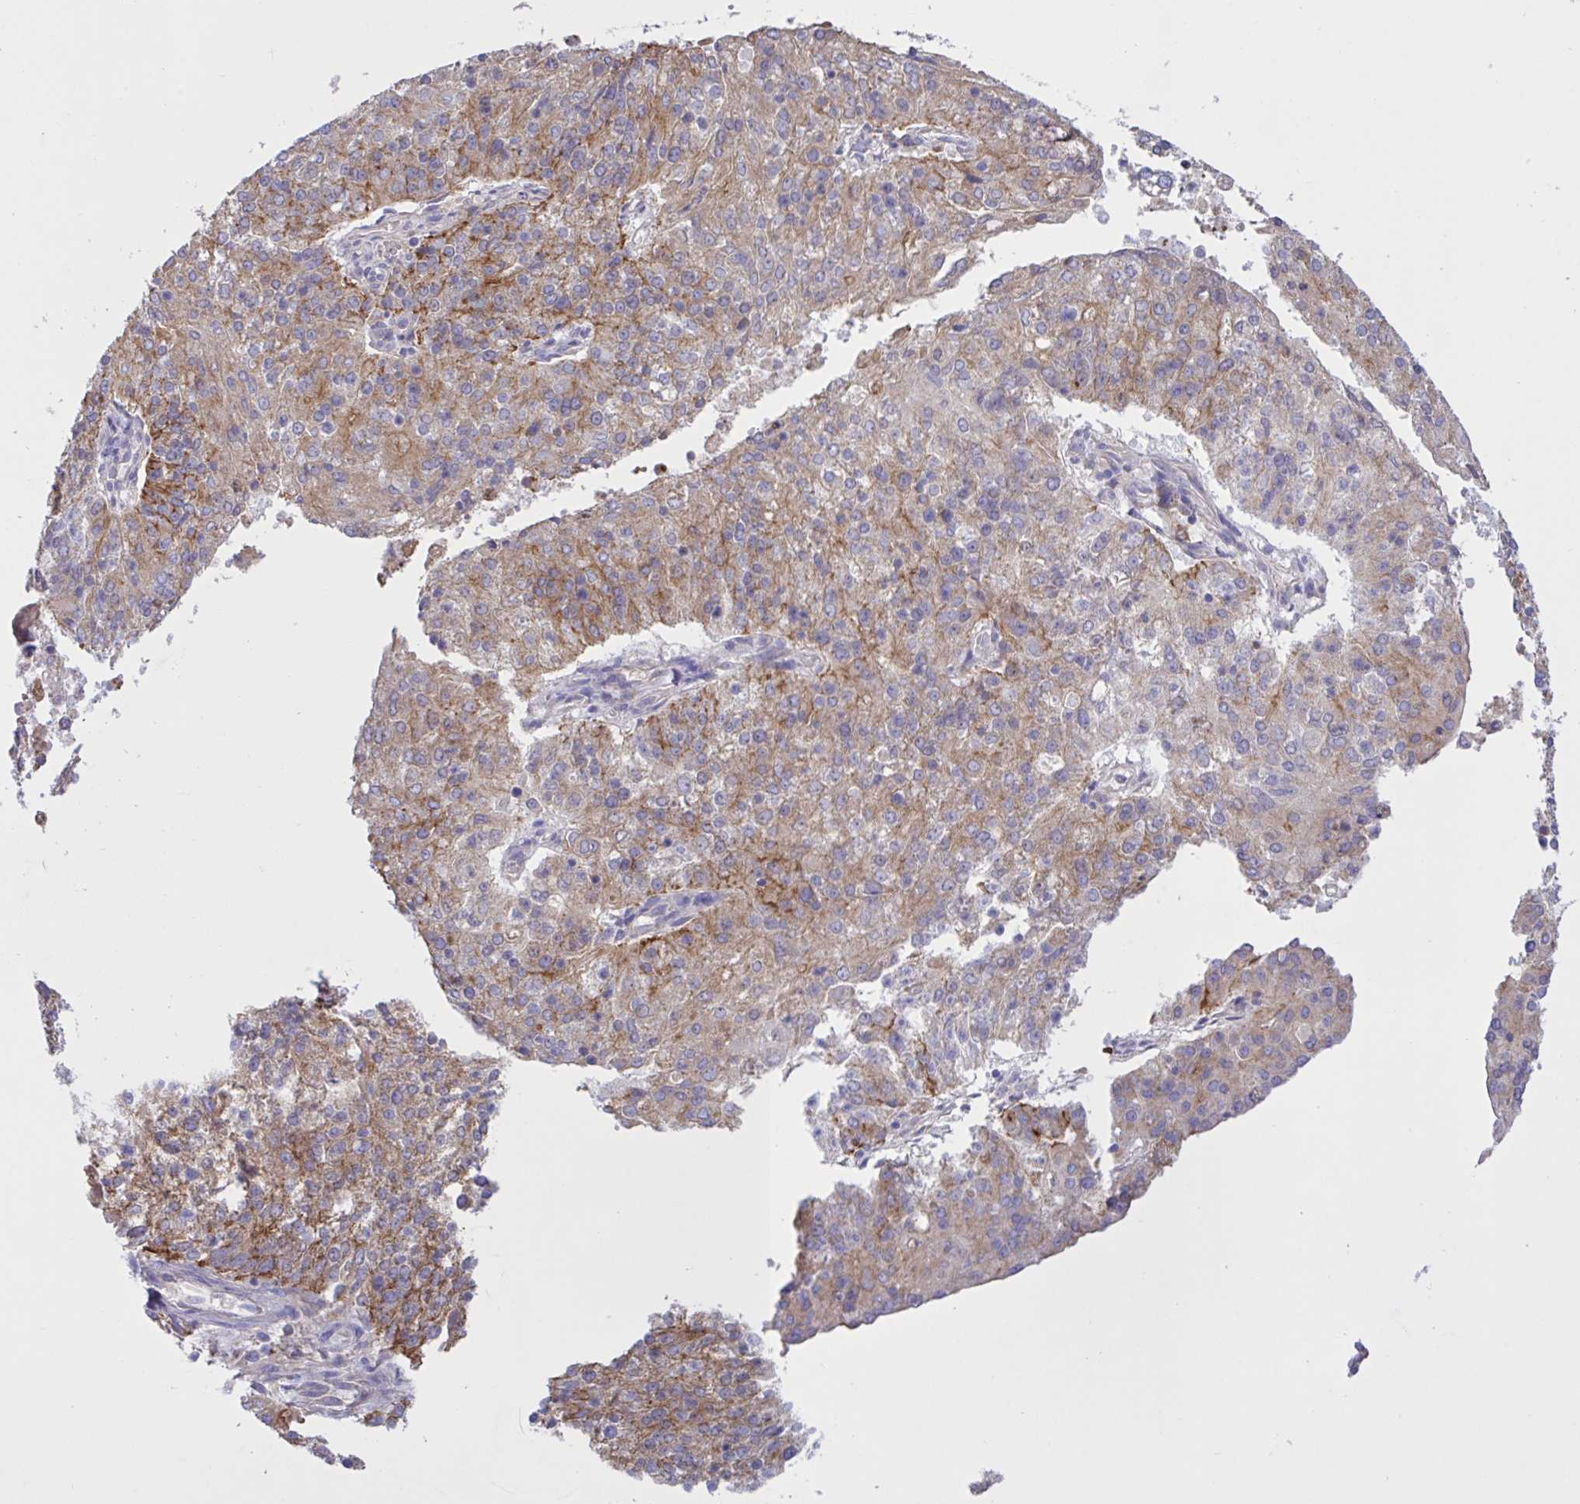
{"staining": {"intensity": "strong", "quantity": "25%-75%", "location": "cytoplasmic/membranous"}, "tissue": "endometrial cancer", "cell_type": "Tumor cells", "image_type": "cancer", "snomed": [{"axis": "morphology", "description": "Adenocarcinoma, NOS"}, {"axis": "topography", "description": "Endometrium"}], "caption": "Immunohistochemistry histopathology image of endometrial adenocarcinoma stained for a protein (brown), which exhibits high levels of strong cytoplasmic/membranous staining in approximately 25%-75% of tumor cells.", "gene": "SLC66A1", "patient": {"sex": "female", "age": 82}}